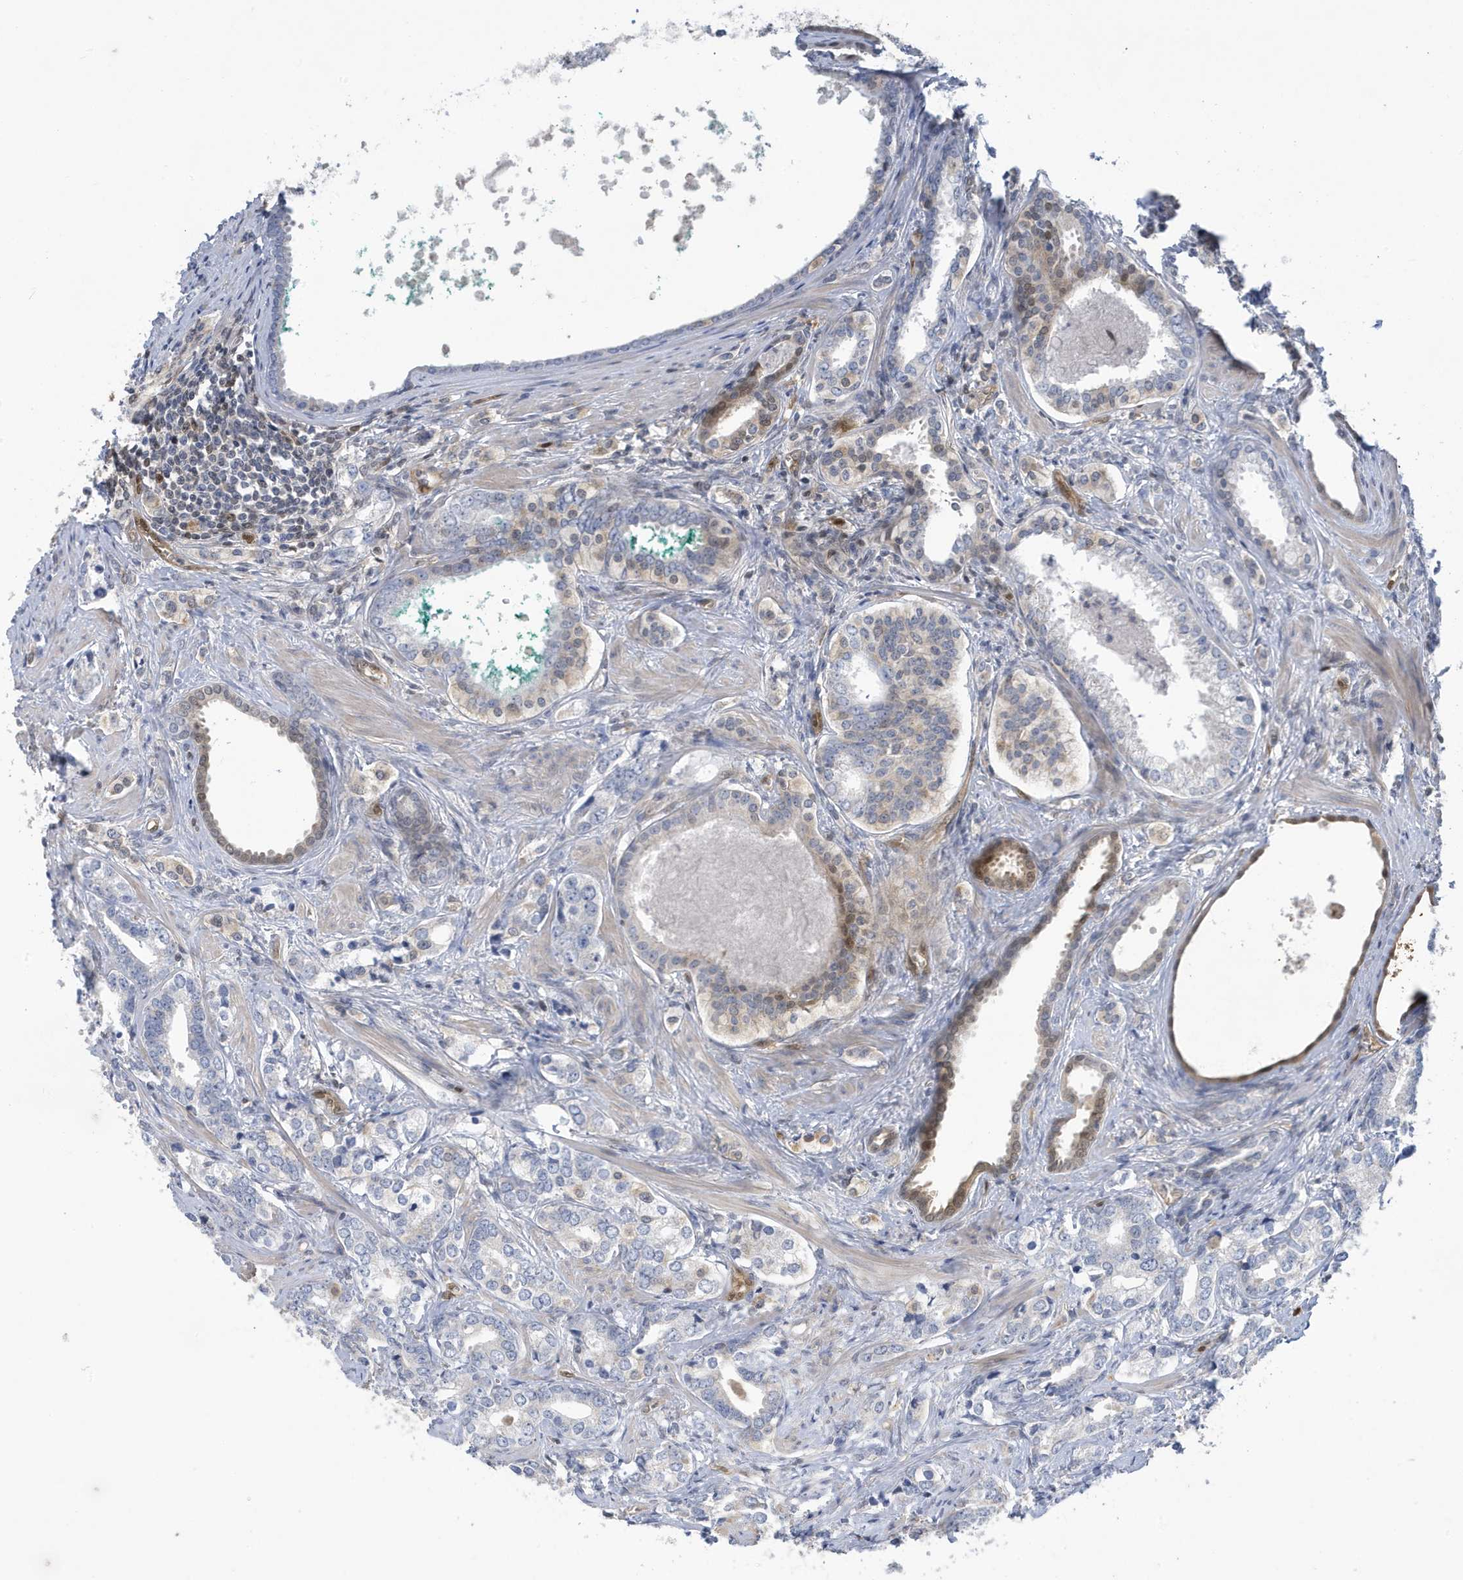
{"staining": {"intensity": "negative", "quantity": "none", "location": "none"}, "tissue": "prostate cancer", "cell_type": "Tumor cells", "image_type": "cancer", "snomed": [{"axis": "morphology", "description": "Adenocarcinoma, High grade"}, {"axis": "topography", "description": "Prostate"}], "caption": "Tumor cells show no significant staining in prostate cancer (adenocarcinoma (high-grade)).", "gene": "NCOA7", "patient": {"sex": "male", "age": 62}}